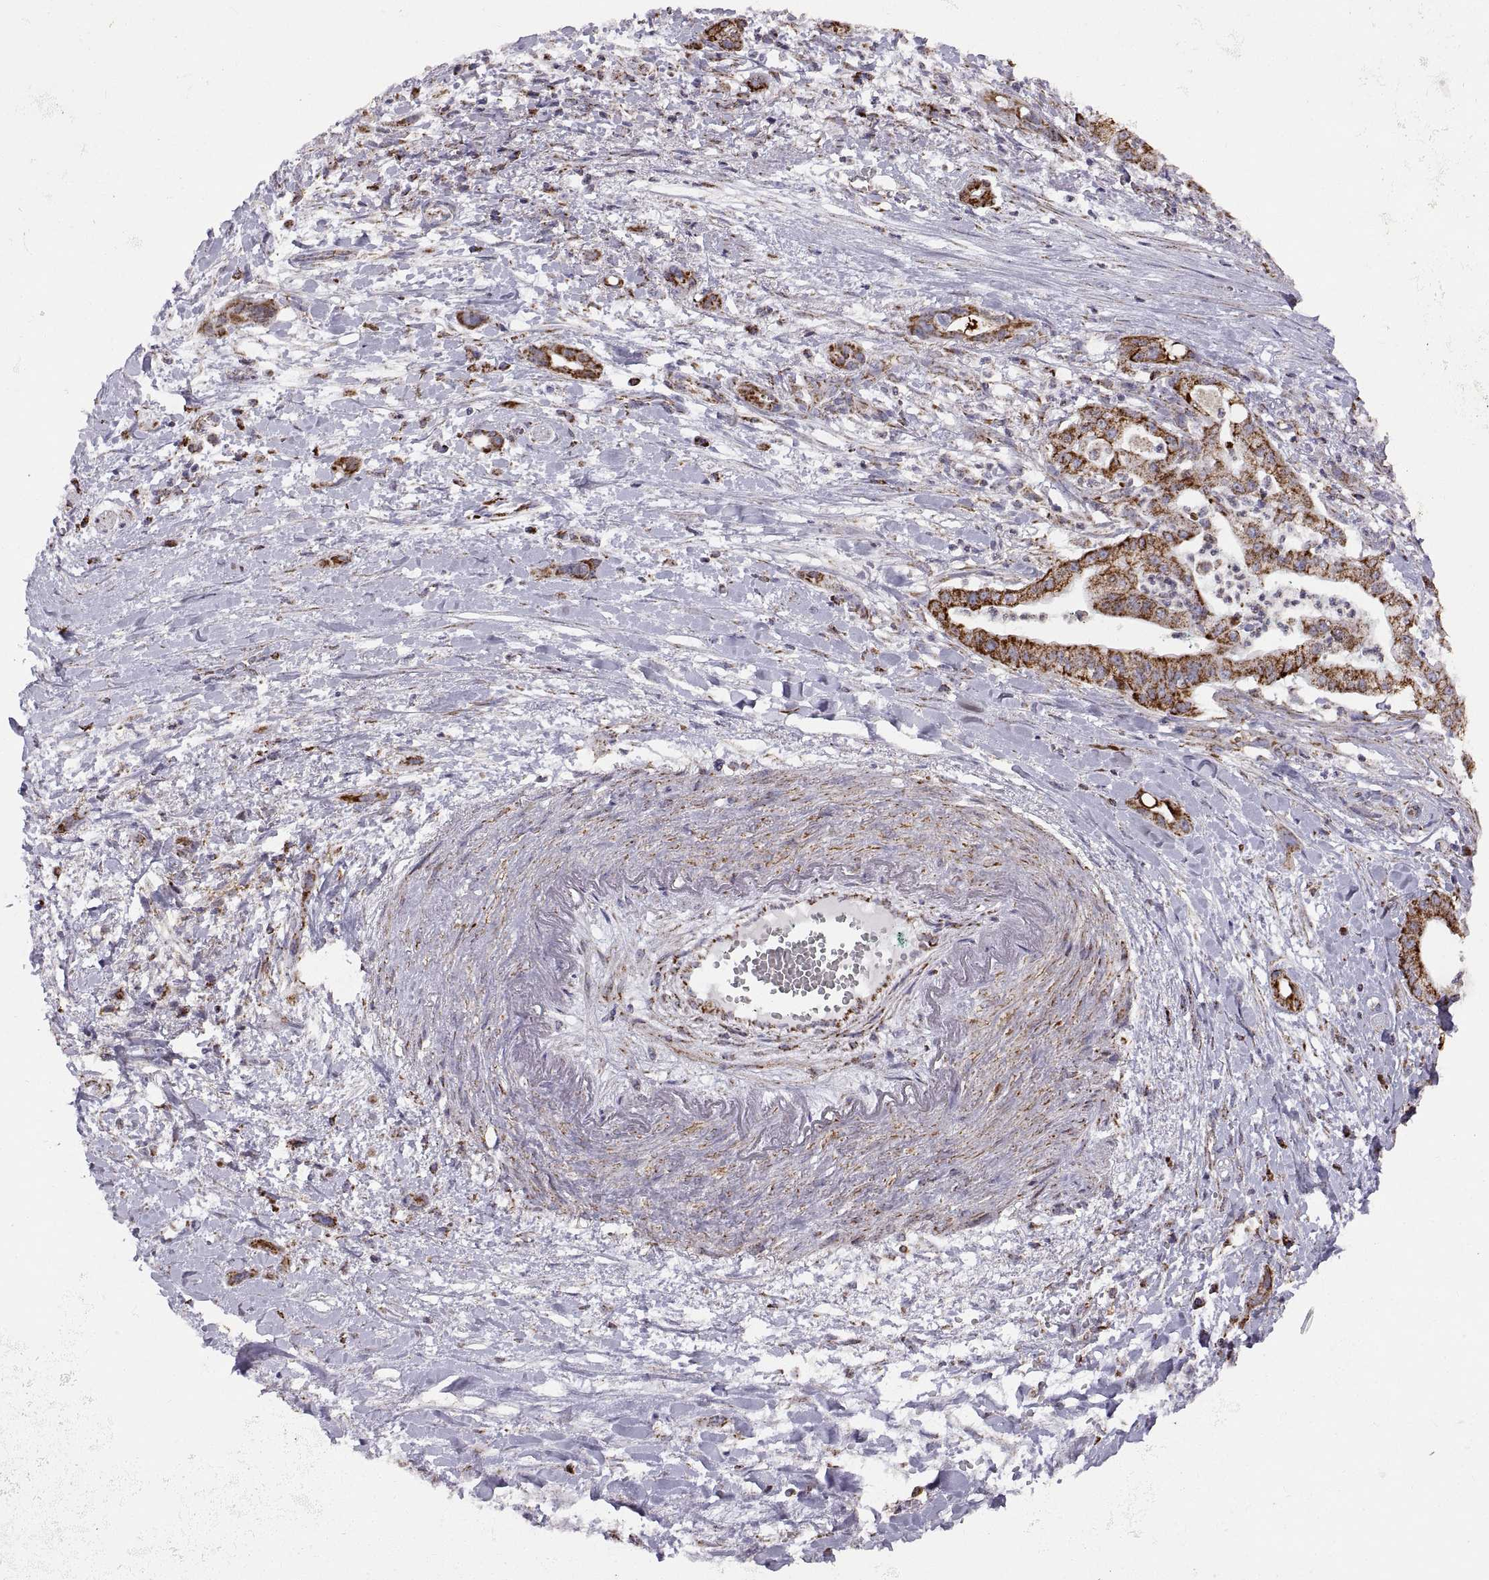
{"staining": {"intensity": "strong", "quantity": ">75%", "location": "cytoplasmic/membranous"}, "tissue": "pancreatic cancer", "cell_type": "Tumor cells", "image_type": "cancer", "snomed": [{"axis": "morphology", "description": "Normal tissue, NOS"}, {"axis": "morphology", "description": "Adenocarcinoma, NOS"}, {"axis": "topography", "description": "Lymph node"}, {"axis": "topography", "description": "Pancreas"}], "caption": "Protein staining of adenocarcinoma (pancreatic) tissue shows strong cytoplasmic/membranous expression in approximately >75% of tumor cells.", "gene": "ARSD", "patient": {"sex": "female", "age": 58}}